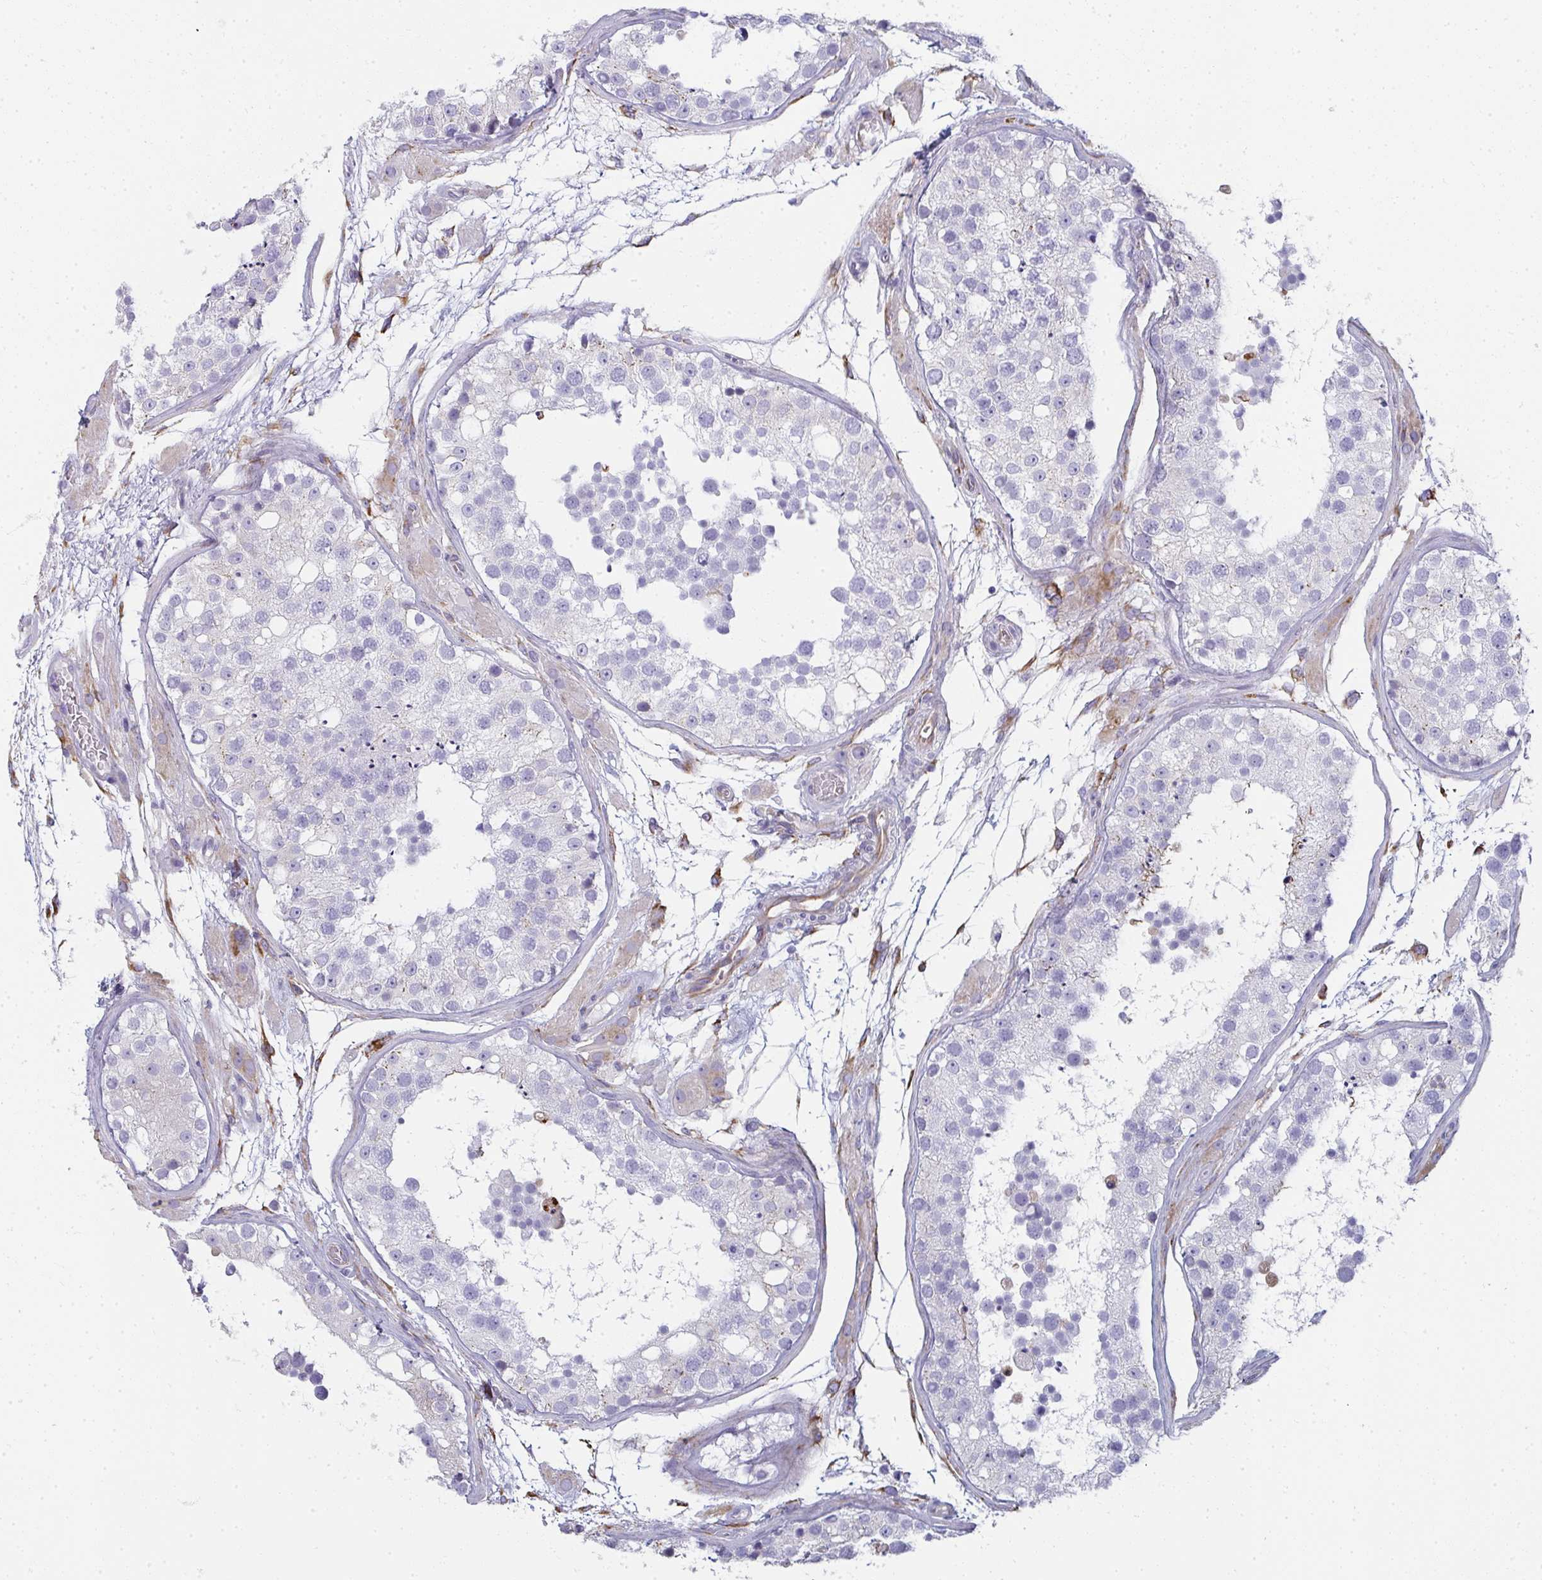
{"staining": {"intensity": "moderate", "quantity": "<25%", "location": "cytoplasmic/membranous"}, "tissue": "testis", "cell_type": "Cells in seminiferous ducts", "image_type": "normal", "snomed": [{"axis": "morphology", "description": "Normal tissue, NOS"}, {"axis": "topography", "description": "Testis"}], "caption": "Human testis stained for a protein (brown) exhibits moderate cytoplasmic/membranous positive staining in about <25% of cells in seminiferous ducts.", "gene": "SHROOM1", "patient": {"sex": "male", "age": 26}}